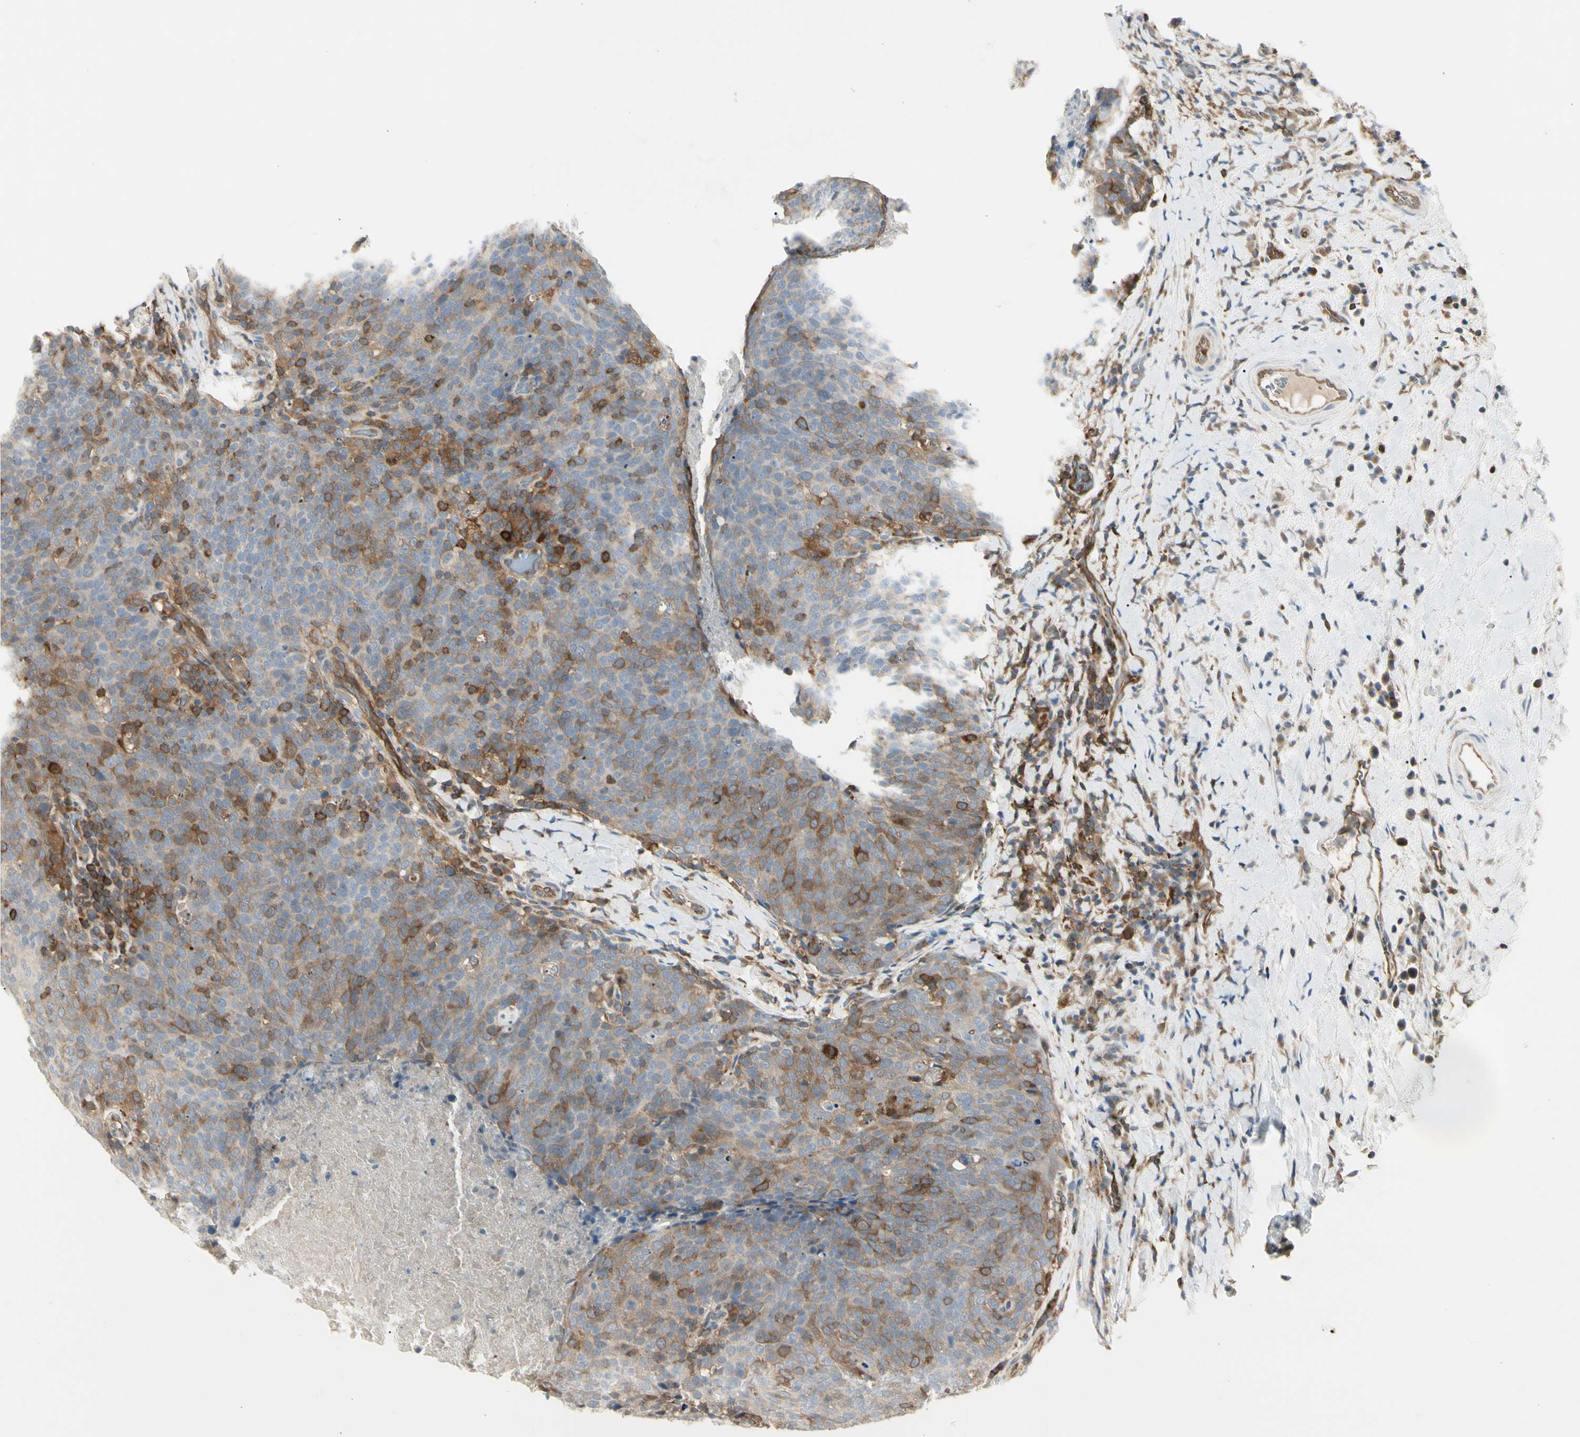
{"staining": {"intensity": "moderate", "quantity": ">75%", "location": "cytoplasmic/membranous"}, "tissue": "head and neck cancer", "cell_type": "Tumor cells", "image_type": "cancer", "snomed": [{"axis": "morphology", "description": "Squamous cell carcinoma, NOS"}, {"axis": "morphology", "description": "Squamous cell carcinoma, metastatic, NOS"}, {"axis": "topography", "description": "Lymph node"}, {"axis": "topography", "description": "Head-Neck"}], "caption": "Human head and neck cancer stained for a protein (brown) demonstrates moderate cytoplasmic/membranous positive expression in about >75% of tumor cells.", "gene": "NFKB2", "patient": {"sex": "male", "age": 62}}